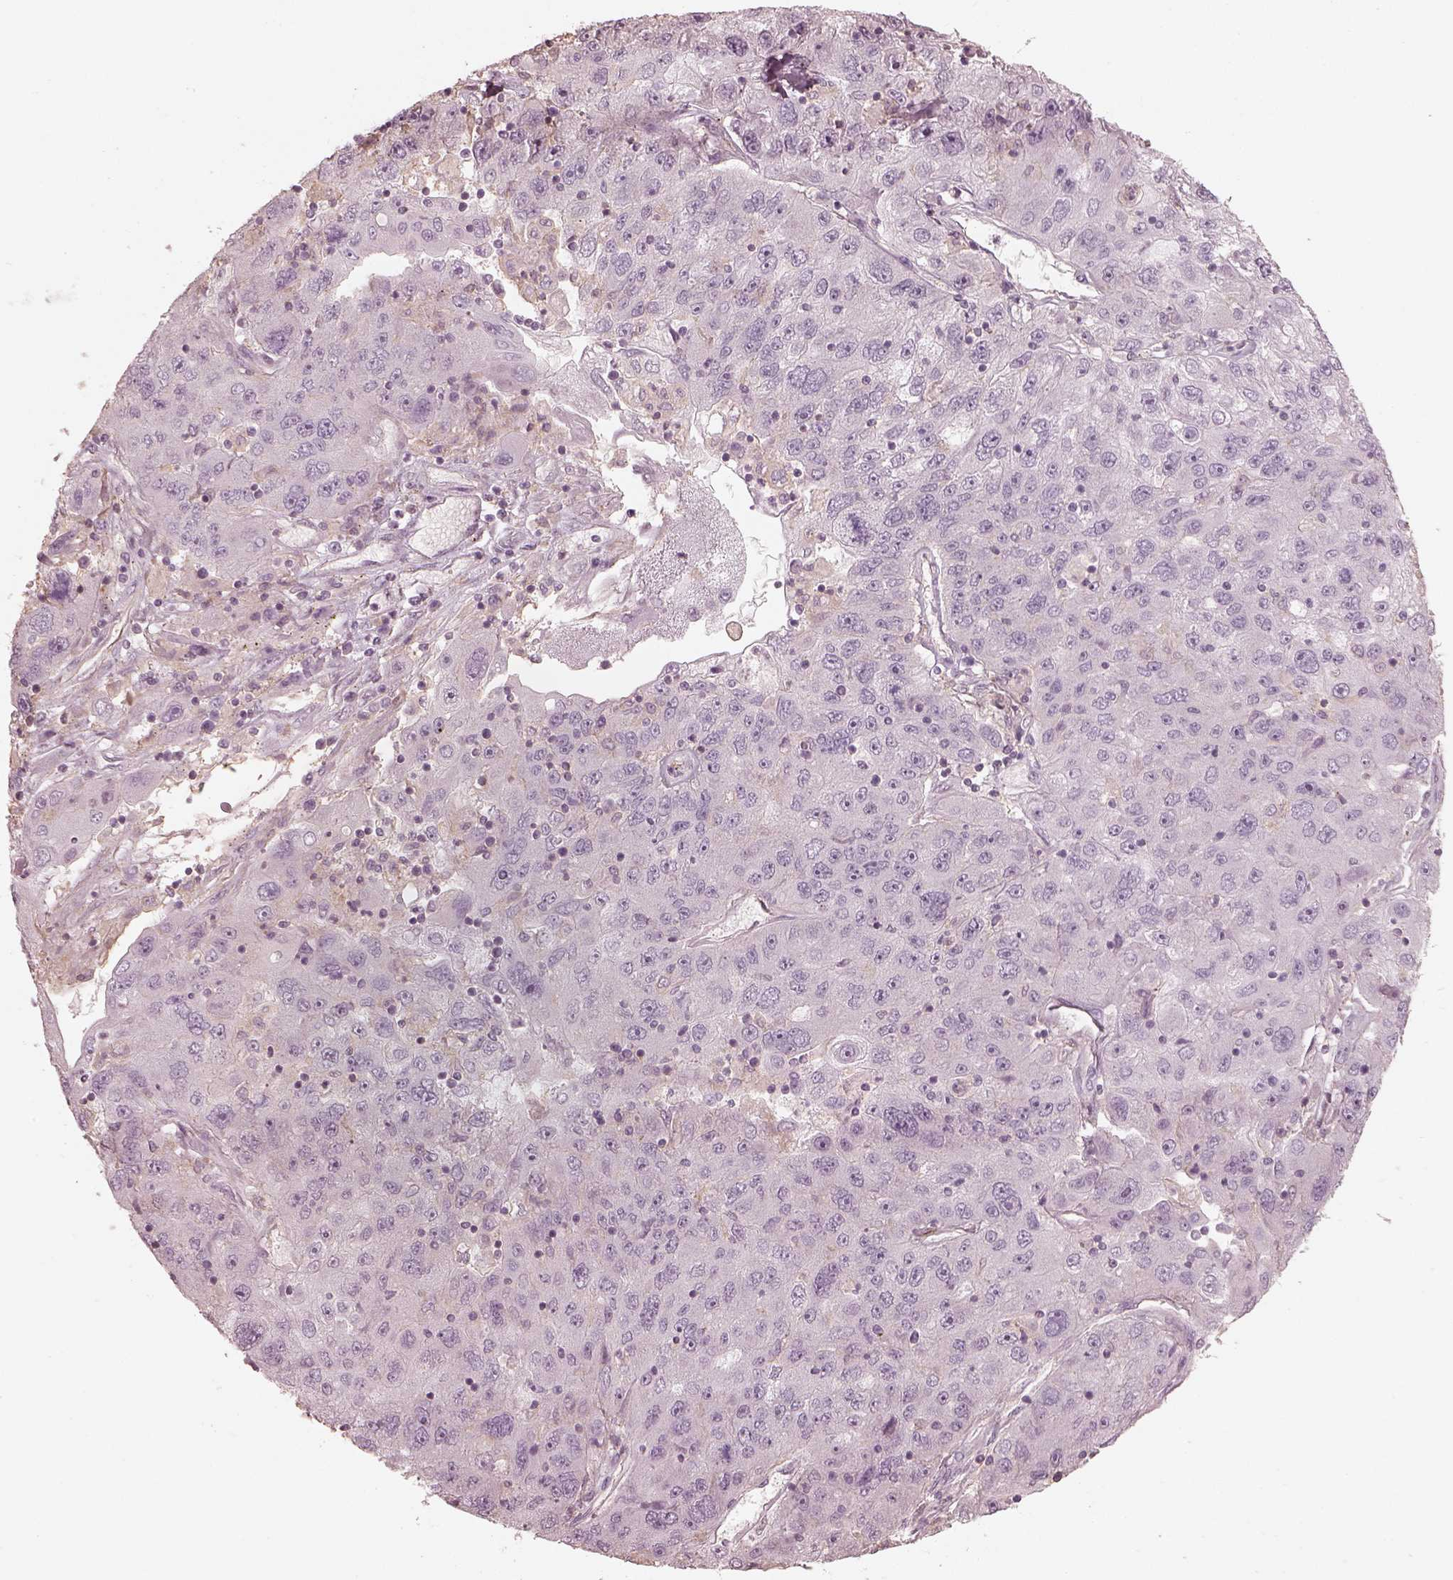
{"staining": {"intensity": "negative", "quantity": "none", "location": "none"}, "tissue": "stomach cancer", "cell_type": "Tumor cells", "image_type": "cancer", "snomed": [{"axis": "morphology", "description": "Adenocarcinoma, NOS"}, {"axis": "topography", "description": "Stomach"}], "caption": "Stomach cancer was stained to show a protein in brown. There is no significant positivity in tumor cells.", "gene": "PRLHR", "patient": {"sex": "male", "age": 56}}